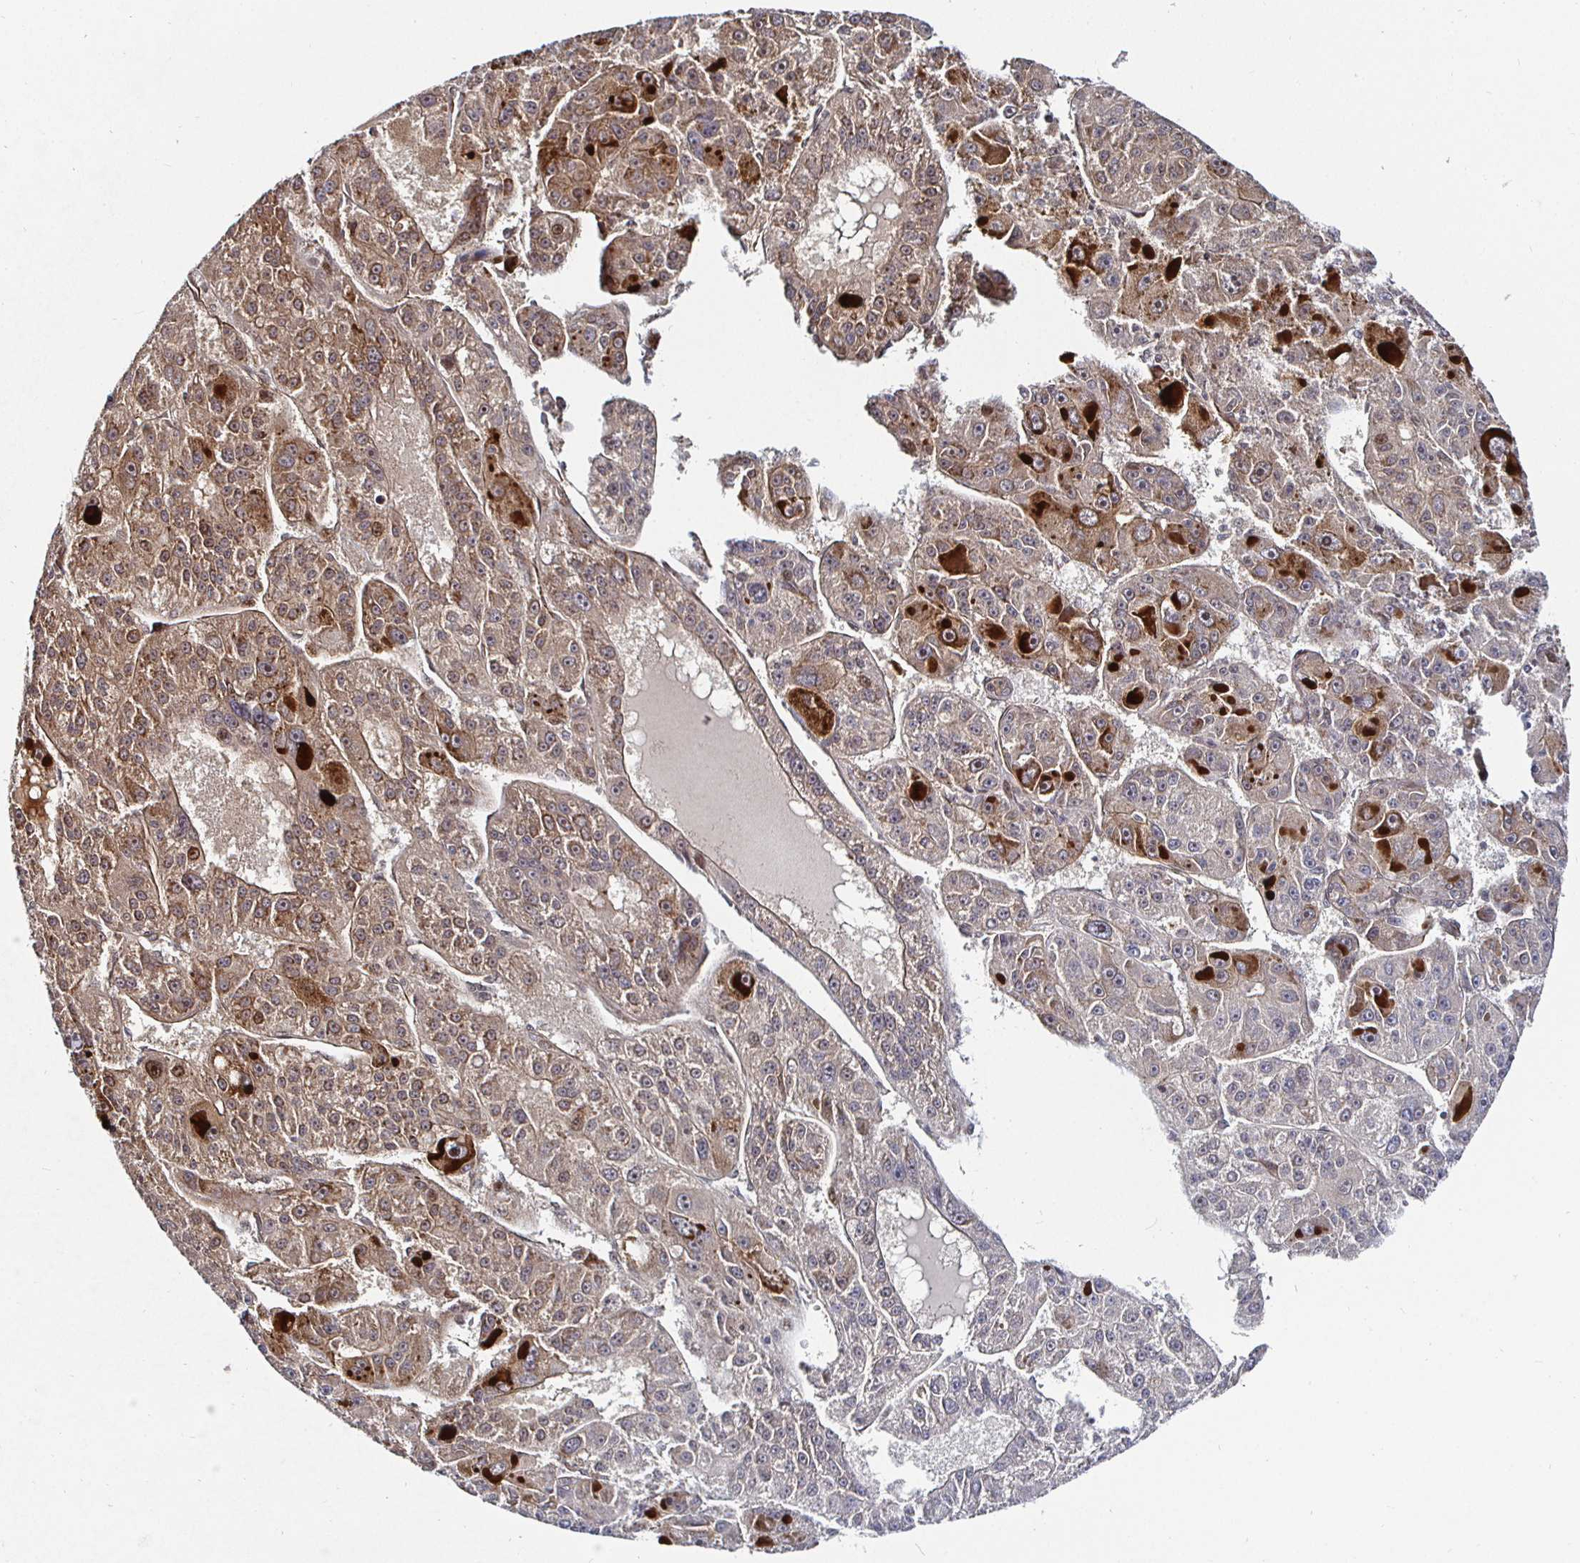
{"staining": {"intensity": "strong", "quantity": "<25%", "location": "cytoplasmic/membranous"}, "tissue": "liver cancer", "cell_type": "Tumor cells", "image_type": "cancer", "snomed": [{"axis": "morphology", "description": "Carcinoma, Hepatocellular, NOS"}, {"axis": "topography", "description": "Liver"}], "caption": "A medium amount of strong cytoplasmic/membranous expression is seen in about <25% of tumor cells in liver cancer (hepatocellular carcinoma) tissue.", "gene": "TBKBP1", "patient": {"sex": "male", "age": 76}}